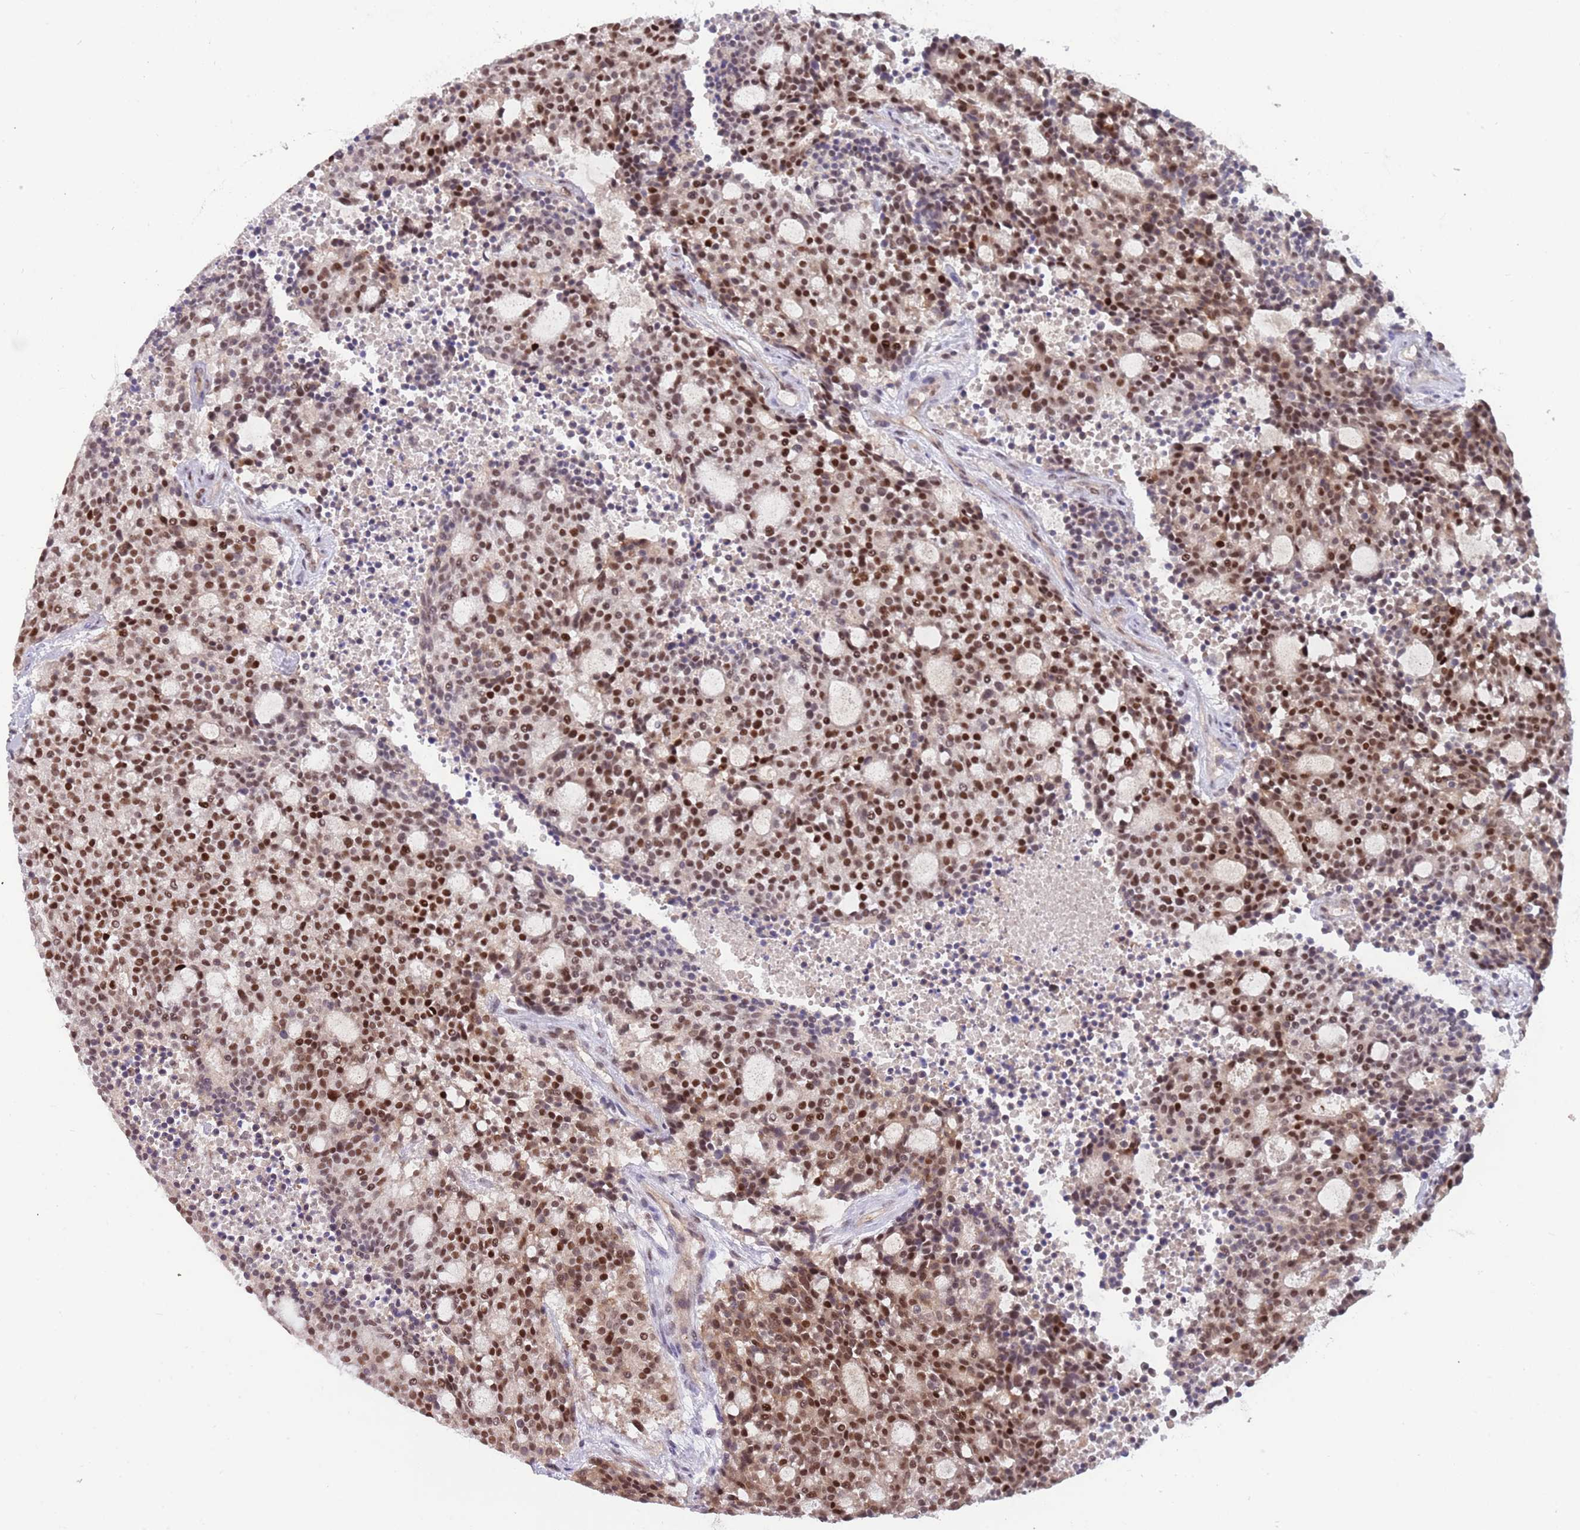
{"staining": {"intensity": "moderate", "quantity": ">75%", "location": "cytoplasmic/membranous,nuclear"}, "tissue": "carcinoid", "cell_type": "Tumor cells", "image_type": "cancer", "snomed": [{"axis": "morphology", "description": "Carcinoid, malignant, NOS"}, {"axis": "topography", "description": "Pancreas"}], "caption": "An immunohistochemistry histopathology image of tumor tissue is shown. Protein staining in brown highlights moderate cytoplasmic/membranous and nuclear positivity in carcinoid (malignant) within tumor cells. Ihc stains the protein in brown and the nuclei are stained blue.", "gene": "ZBTB7A", "patient": {"sex": "female", "age": 54}}